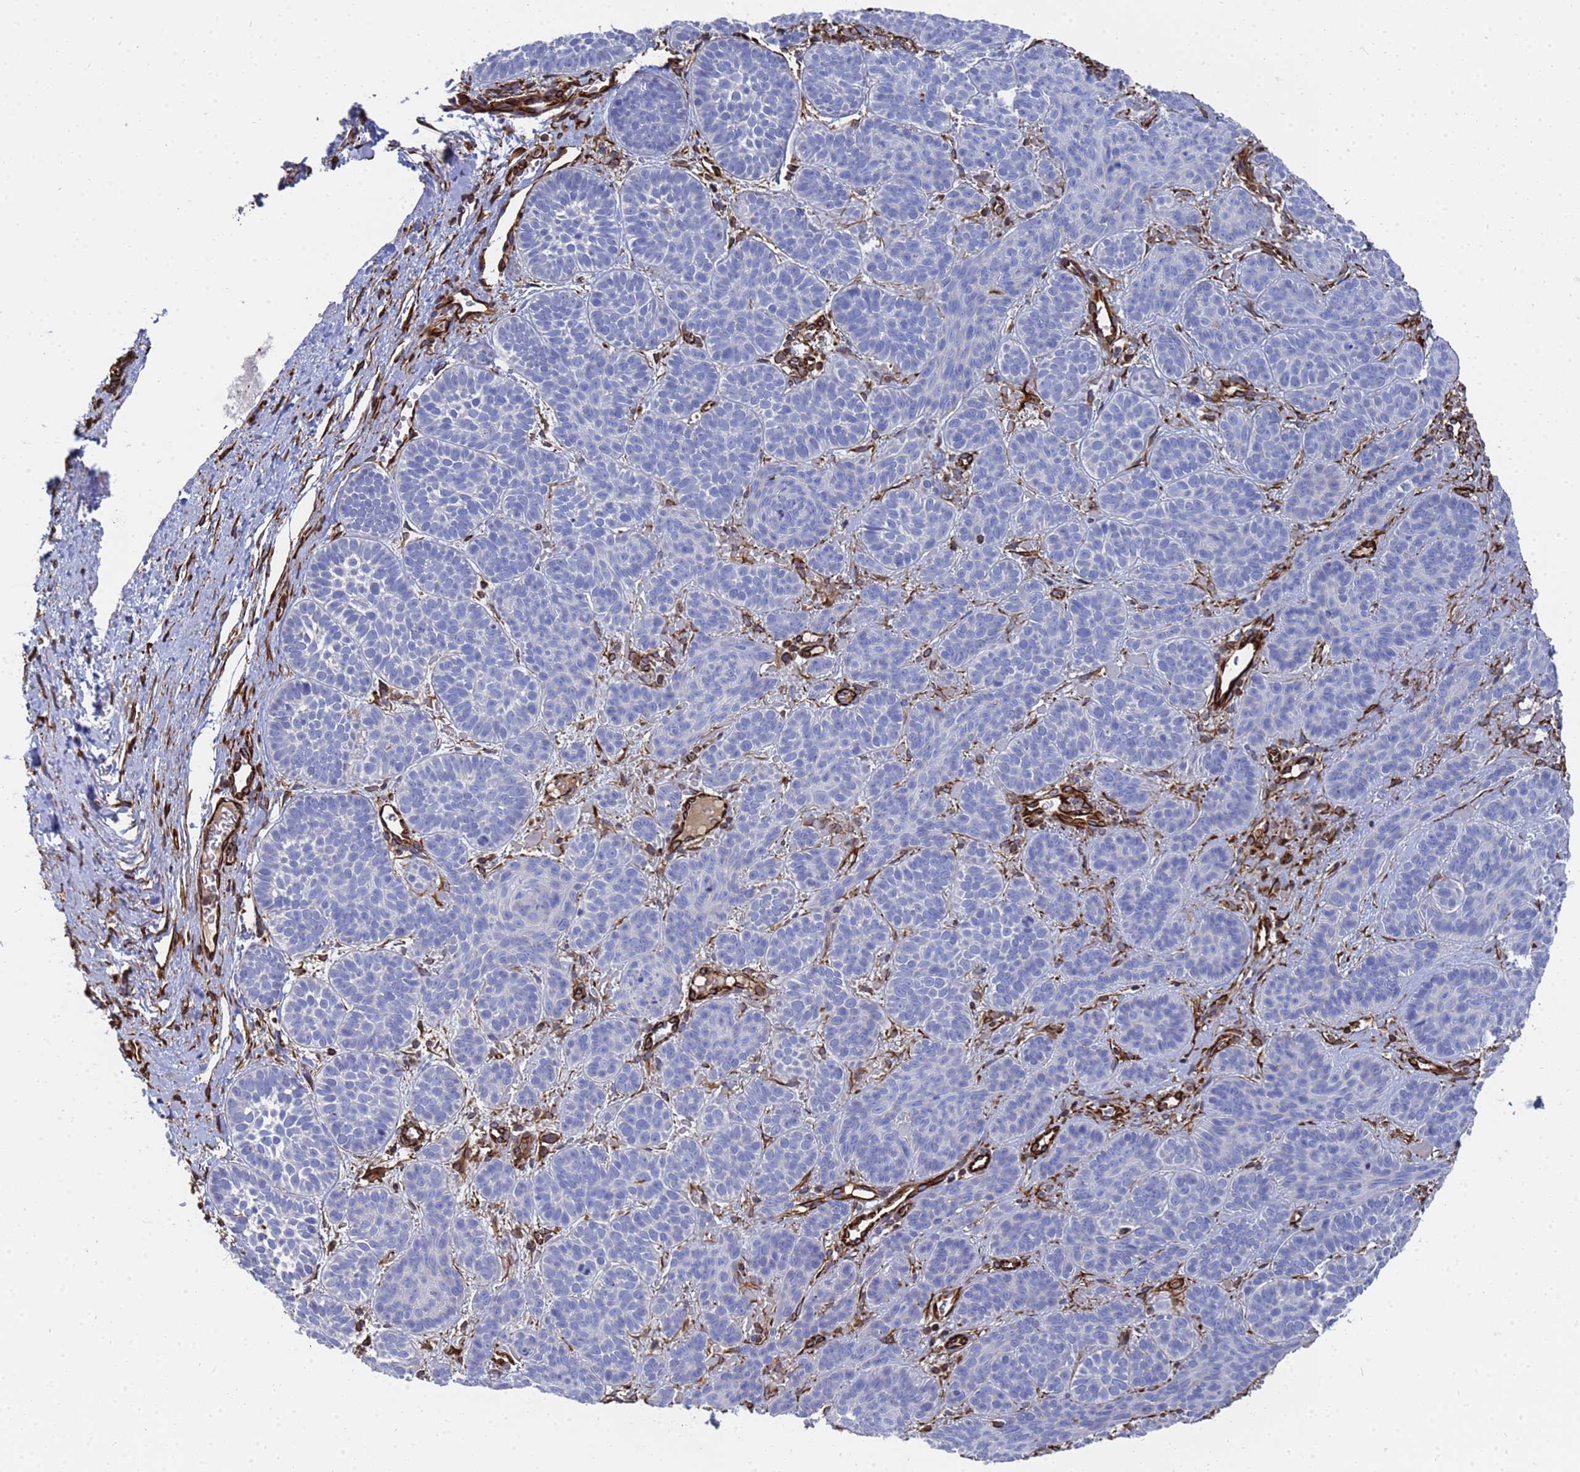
{"staining": {"intensity": "negative", "quantity": "none", "location": "none"}, "tissue": "skin cancer", "cell_type": "Tumor cells", "image_type": "cancer", "snomed": [{"axis": "morphology", "description": "Basal cell carcinoma"}, {"axis": "topography", "description": "Skin"}], "caption": "Immunohistochemical staining of human skin cancer (basal cell carcinoma) demonstrates no significant expression in tumor cells.", "gene": "SYT13", "patient": {"sex": "male", "age": 85}}